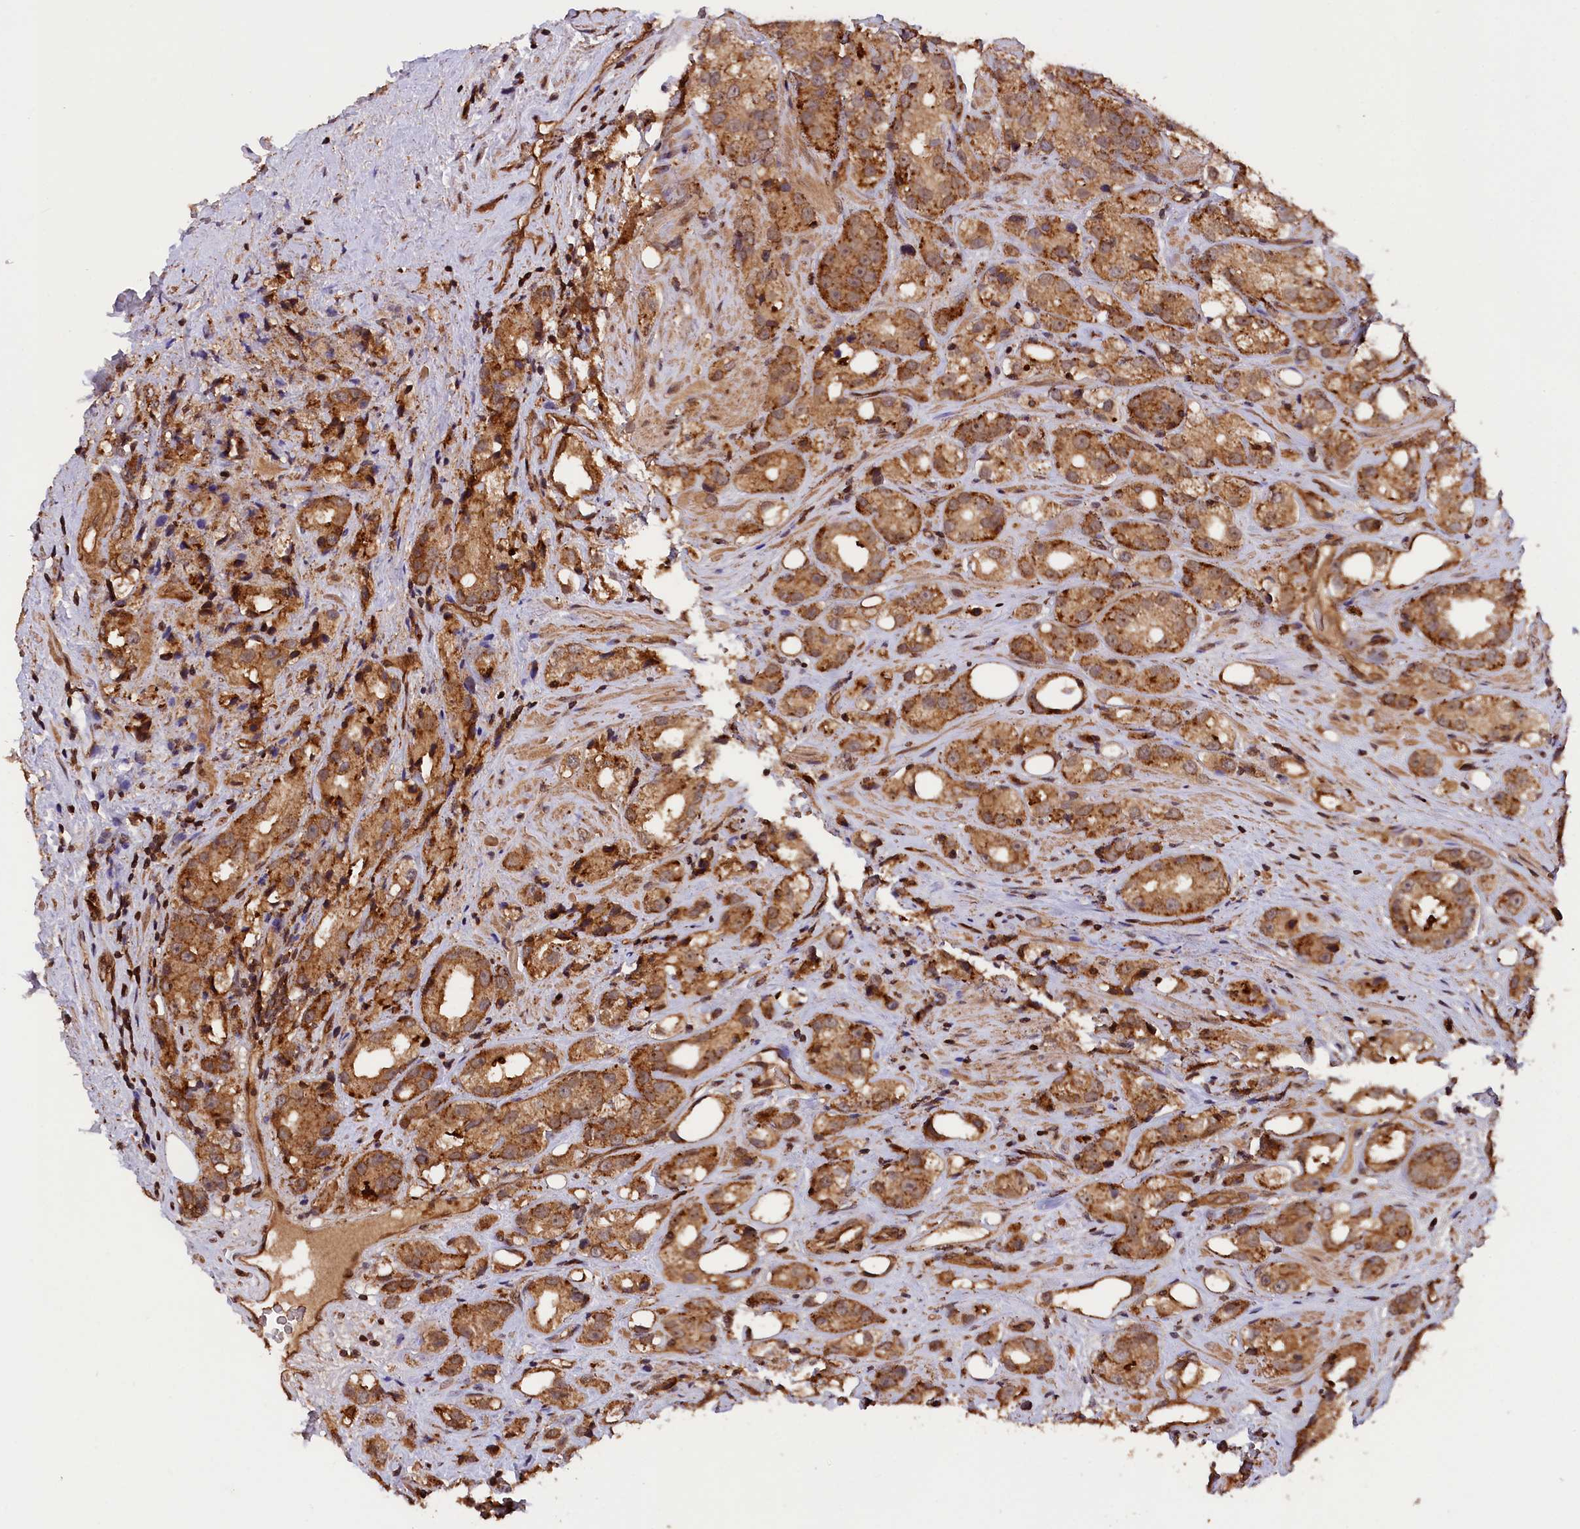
{"staining": {"intensity": "moderate", "quantity": ">75%", "location": "cytoplasmic/membranous"}, "tissue": "prostate cancer", "cell_type": "Tumor cells", "image_type": "cancer", "snomed": [{"axis": "morphology", "description": "Adenocarcinoma, NOS"}, {"axis": "topography", "description": "Prostate"}], "caption": "Prostate adenocarcinoma tissue exhibits moderate cytoplasmic/membranous staining in approximately >75% of tumor cells, visualized by immunohistochemistry.", "gene": "IST1", "patient": {"sex": "male", "age": 79}}